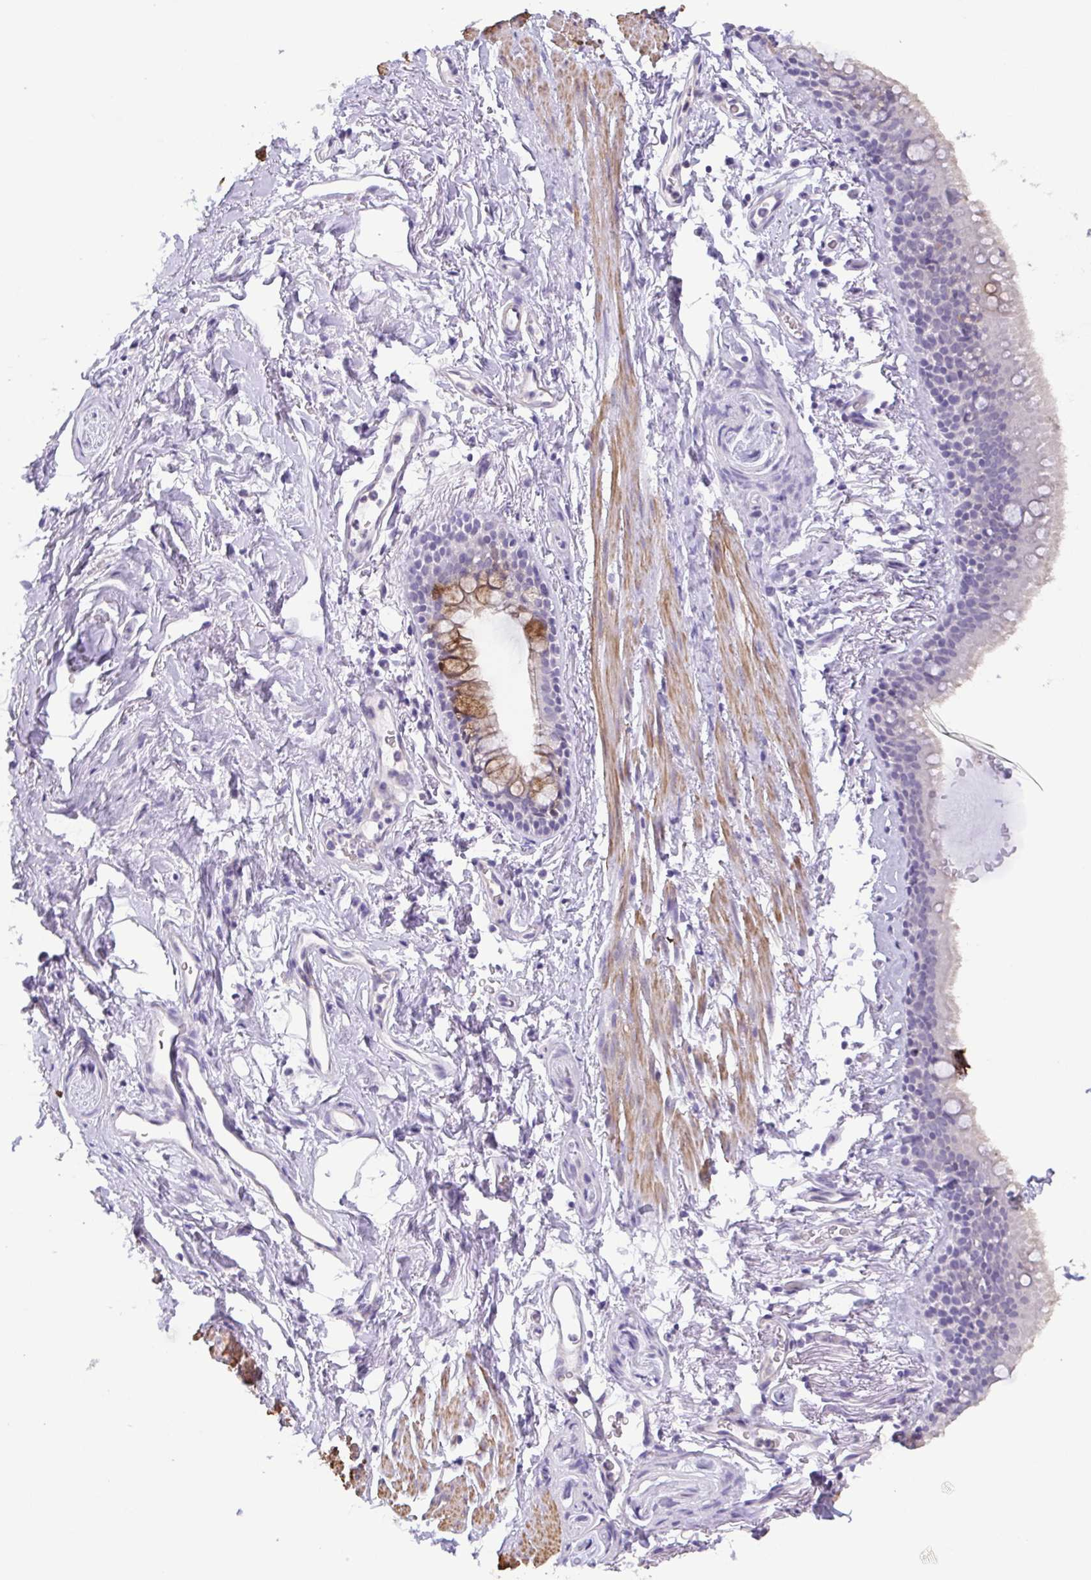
{"staining": {"intensity": "negative", "quantity": "none", "location": "none"}, "tissue": "adipose tissue", "cell_type": "Adipocytes", "image_type": "normal", "snomed": [{"axis": "morphology", "description": "Normal tissue, NOS"}, {"axis": "topography", "description": "Lymph node"}, {"axis": "topography", "description": "Cartilage tissue"}, {"axis": "topography", "description": "Bronchus"}], "caption": "The photomicrograph displays no staining of adipocytes in normal adipose tissue.", "gene": "MYL7", "patient": {"sex": "female", "age": 70}}